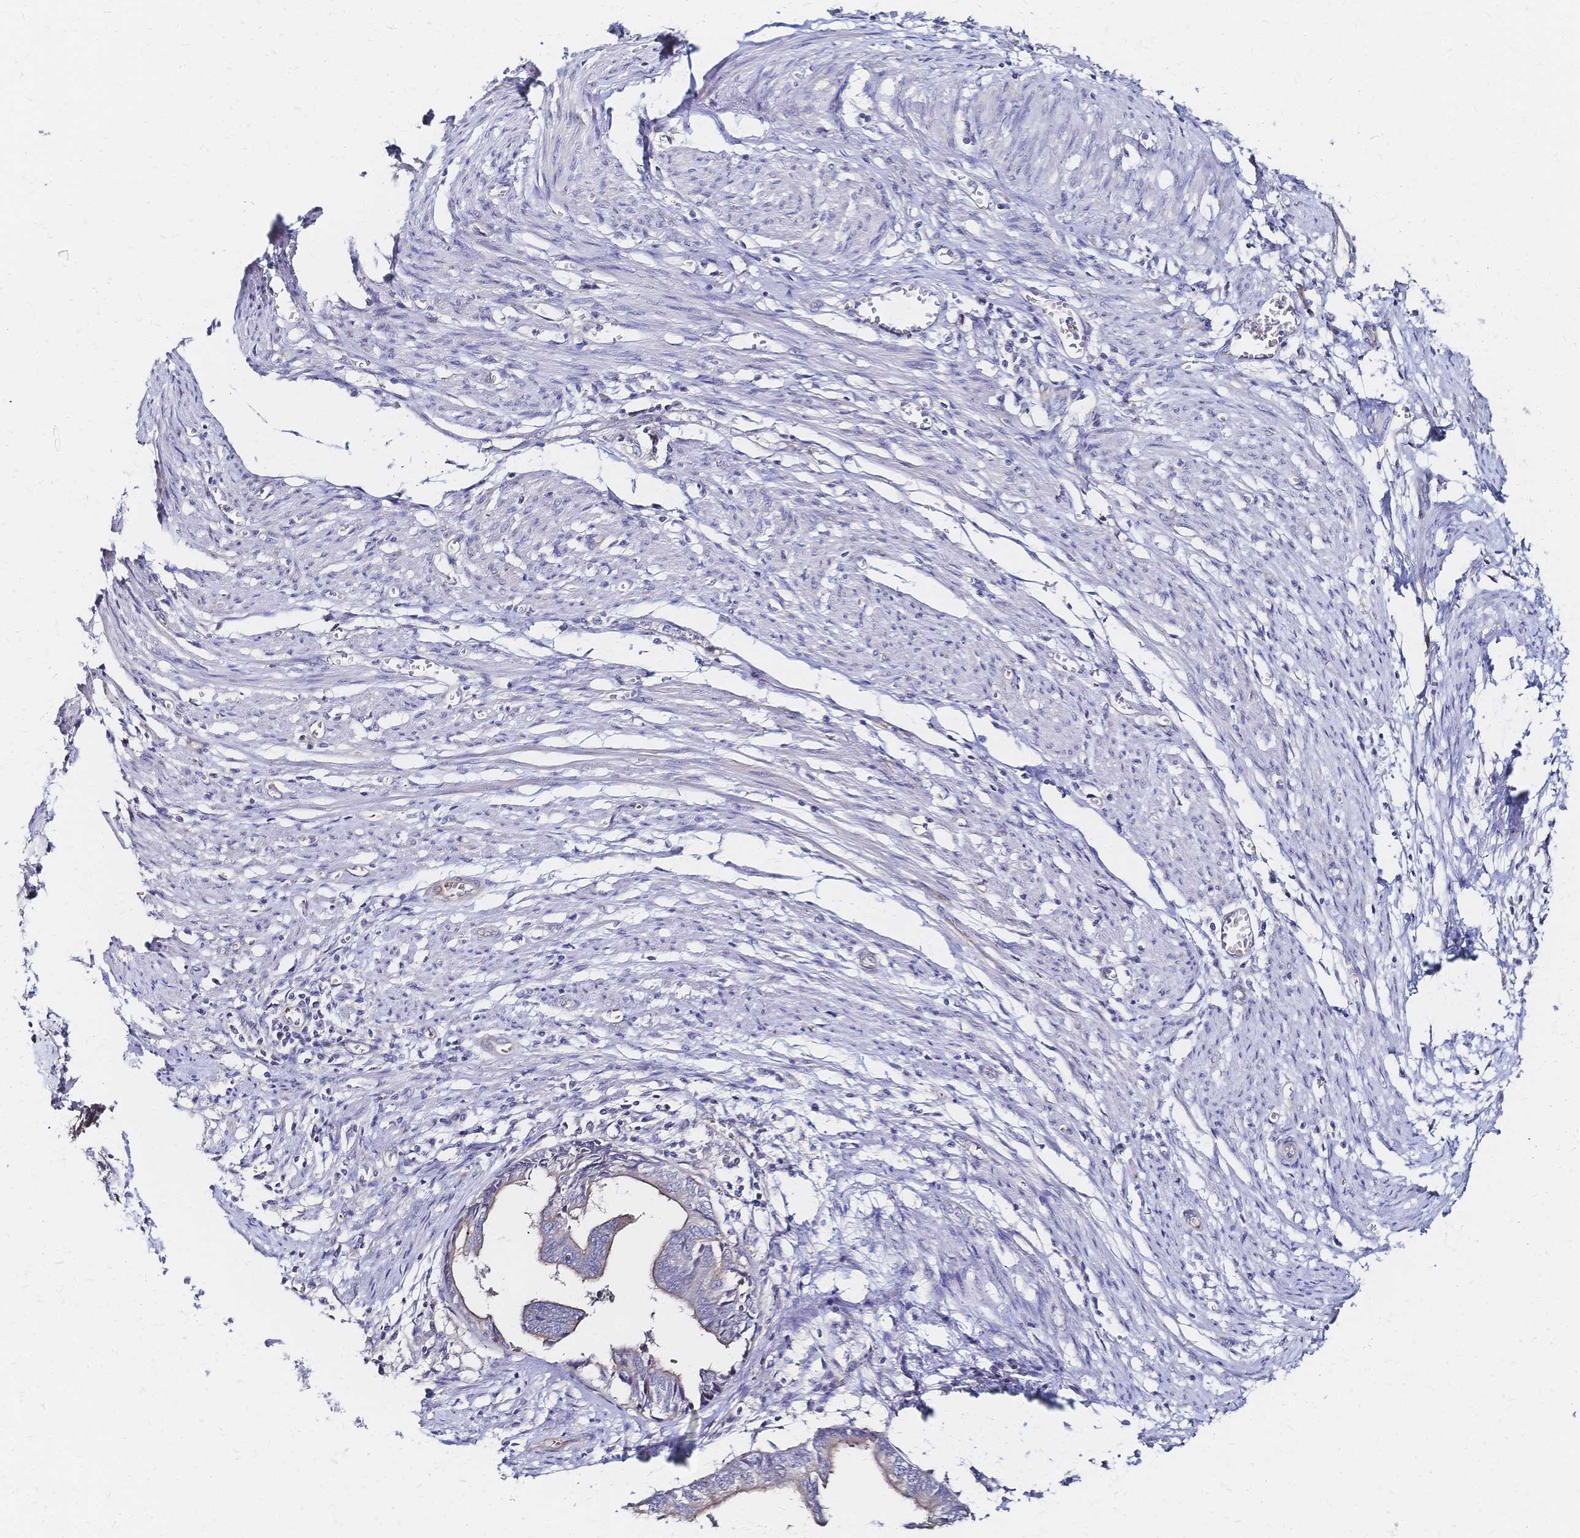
{"staining": {"intensity": "negative", "quantity": "none", "location": "none"}, "tissue": "endometrial cancer", "cell_type": "Tumor cells", "image_type": "cancer", "snomed": [{"axis": "morphology", "description": "Adenocarcinoma, NOS"}, {"axis": "topography", "description": "Endometrium"}], "caption": "IHC micrograph of endometrial adenocarcinoma stained for a protein (brown), which exhibits no staining in tumor cells.", "gene": "SLC5A1", "patient": {"sex": "female", "age": 65}}